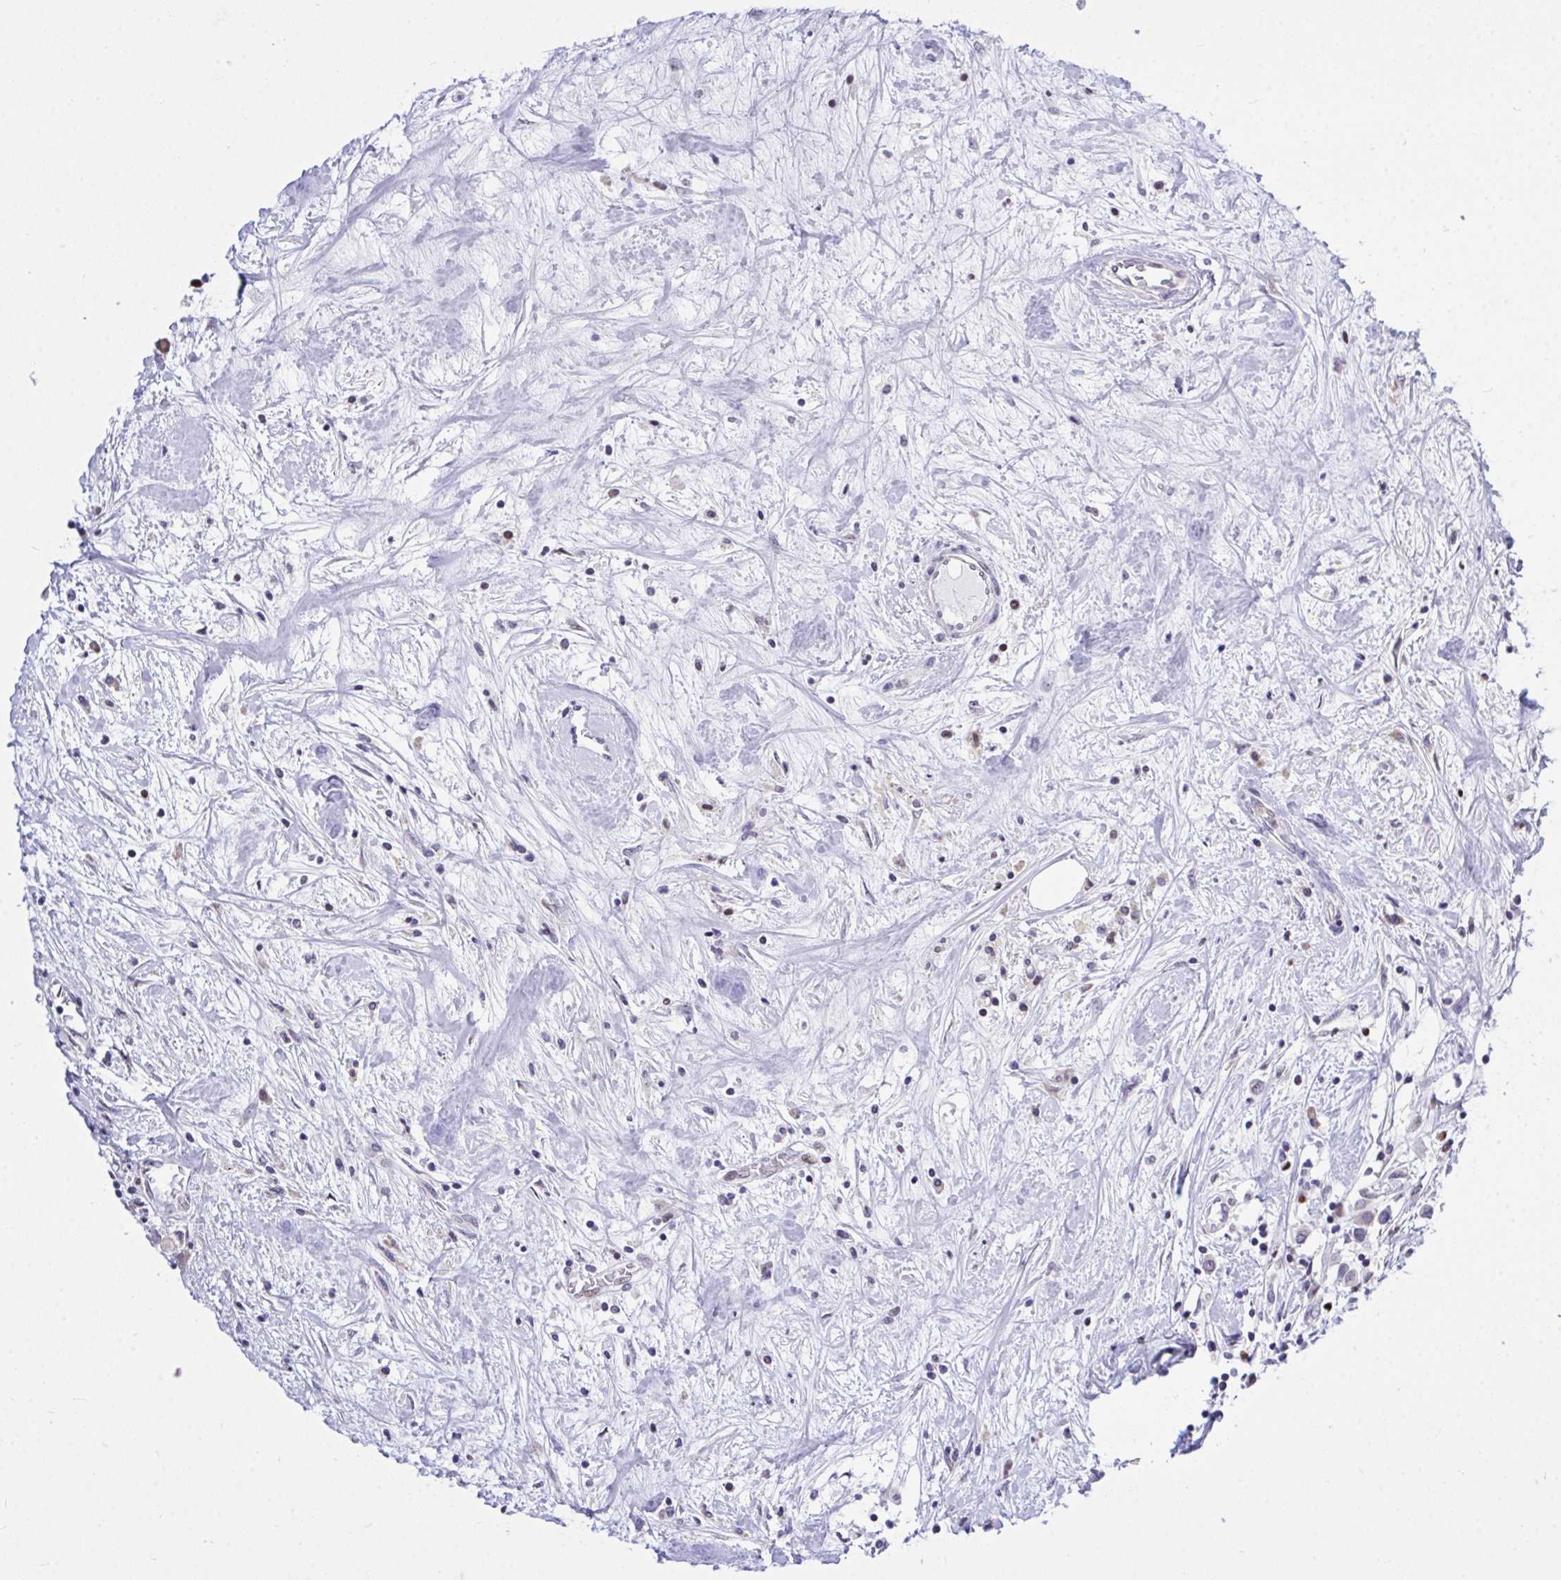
{"staining": {"intensity": "moderate", "quantity": "25%-75%", "location": "cytoplasmic/membranous,nuclear"}, "tissue": "breast cancer", "cell_type": "Tumor cells", "image_type": "cancer", "snomed": [{"axis": "morphology", "description": "Duct carcinoma"}, {"axis": "topography", "description": "Breast"}], "caption": "Breast cancer (infiltrating ductal carcinoma) stained for a protein (brown) displays moderate cytoplasmic/membranous and nuclear positive expression in about 25%-75% of tumor cells.", "gene": "C1QL2", "patient": {"sex": "female", "age": 61}}